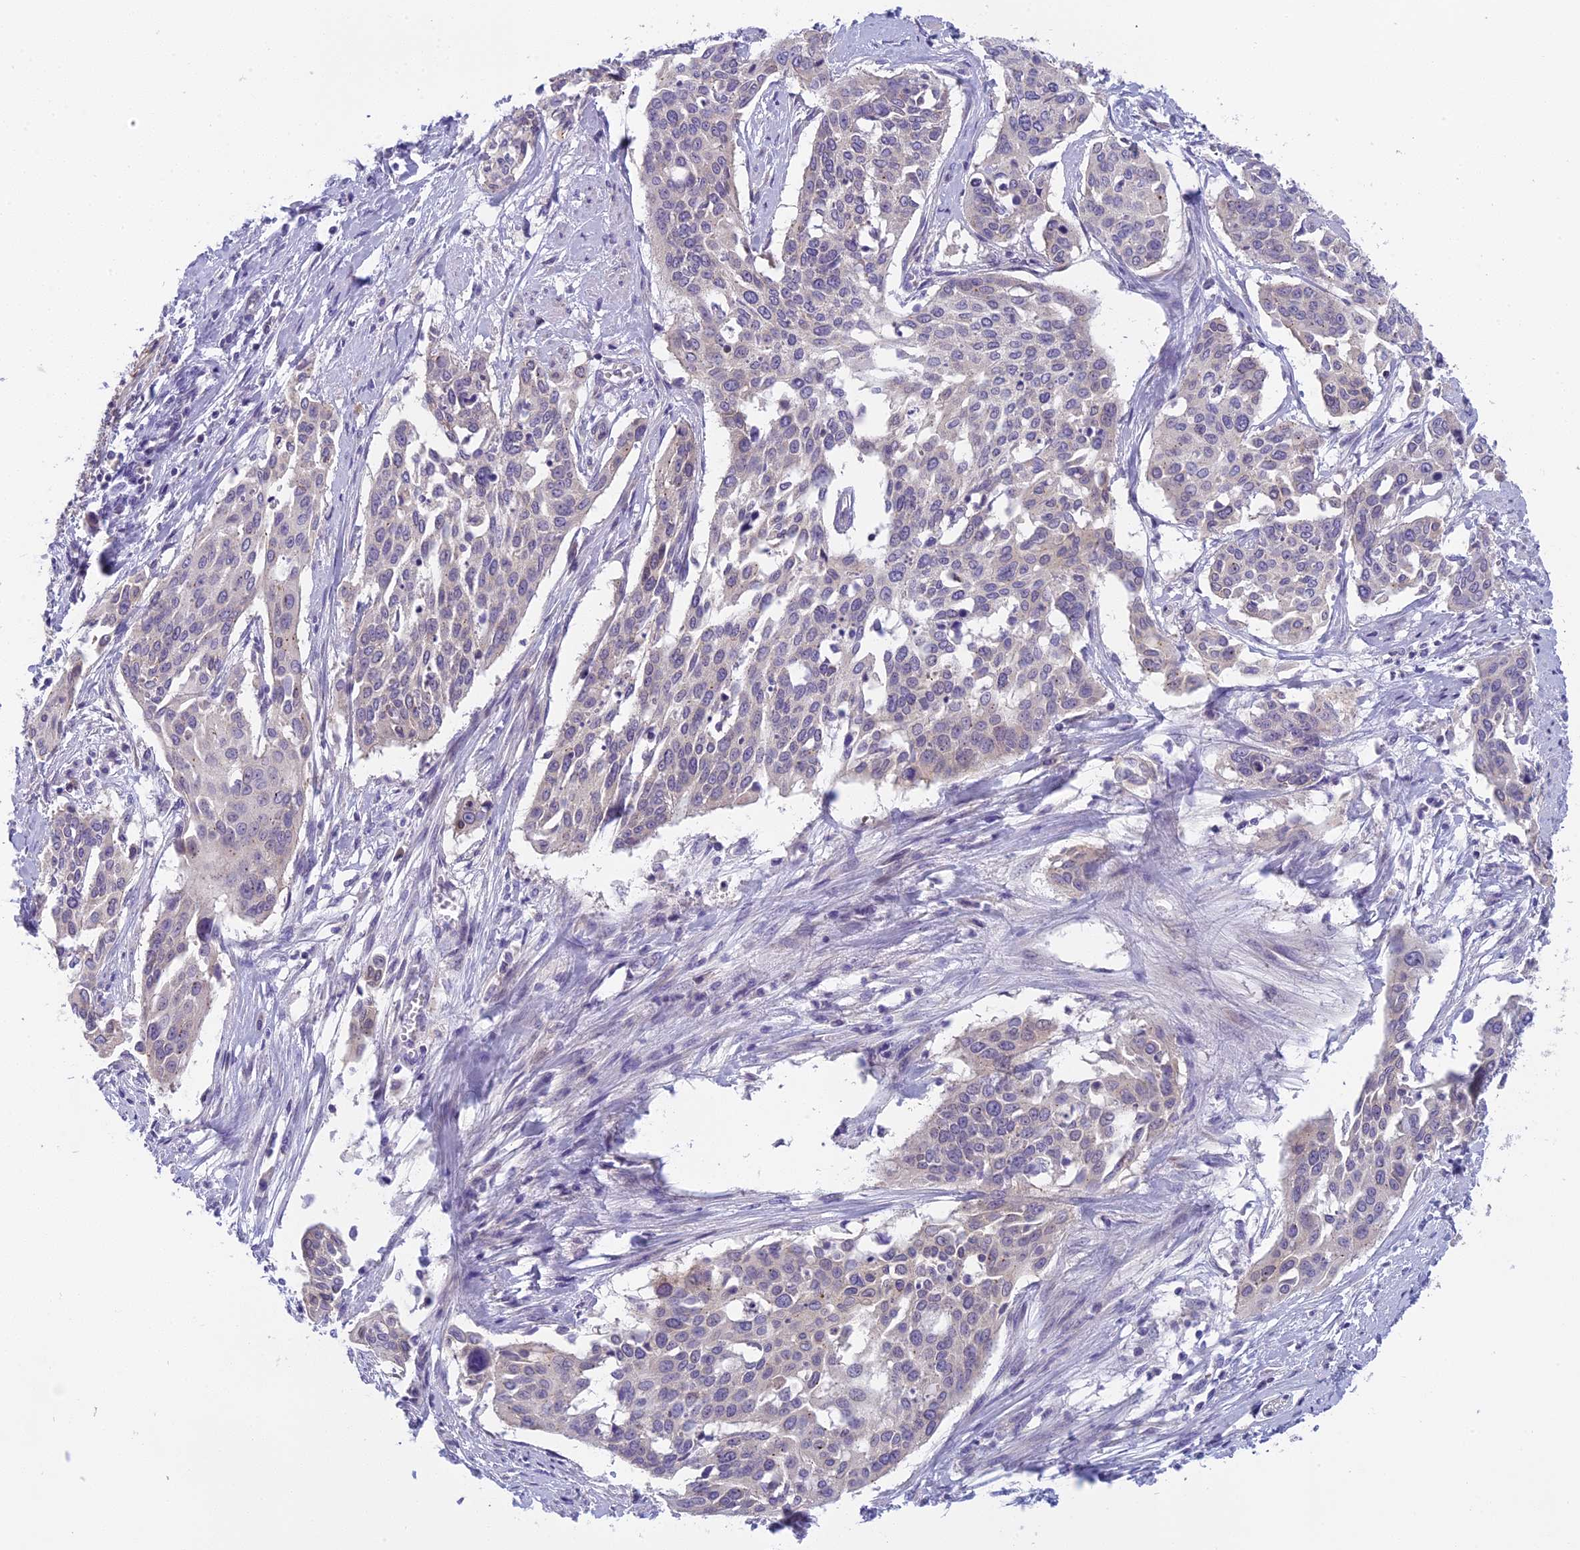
{"staining": {"intensity": "negative", "quantity": "none", "location": "none"}, "tissue": "cervical cancer", "cell_type": "Tumor cells", "image_type": "cancer", "snomed": [{"axis": "morphology", "description": "Squamous cell carcinoma, NOS"}, {"axis": "topography", "description": "Cervix"}], "caption": "There is no significant staining in tumor cells of cervical cancer.", "gene": "ARHGEF37", "patient": {"sex": "female", "age": 44}}